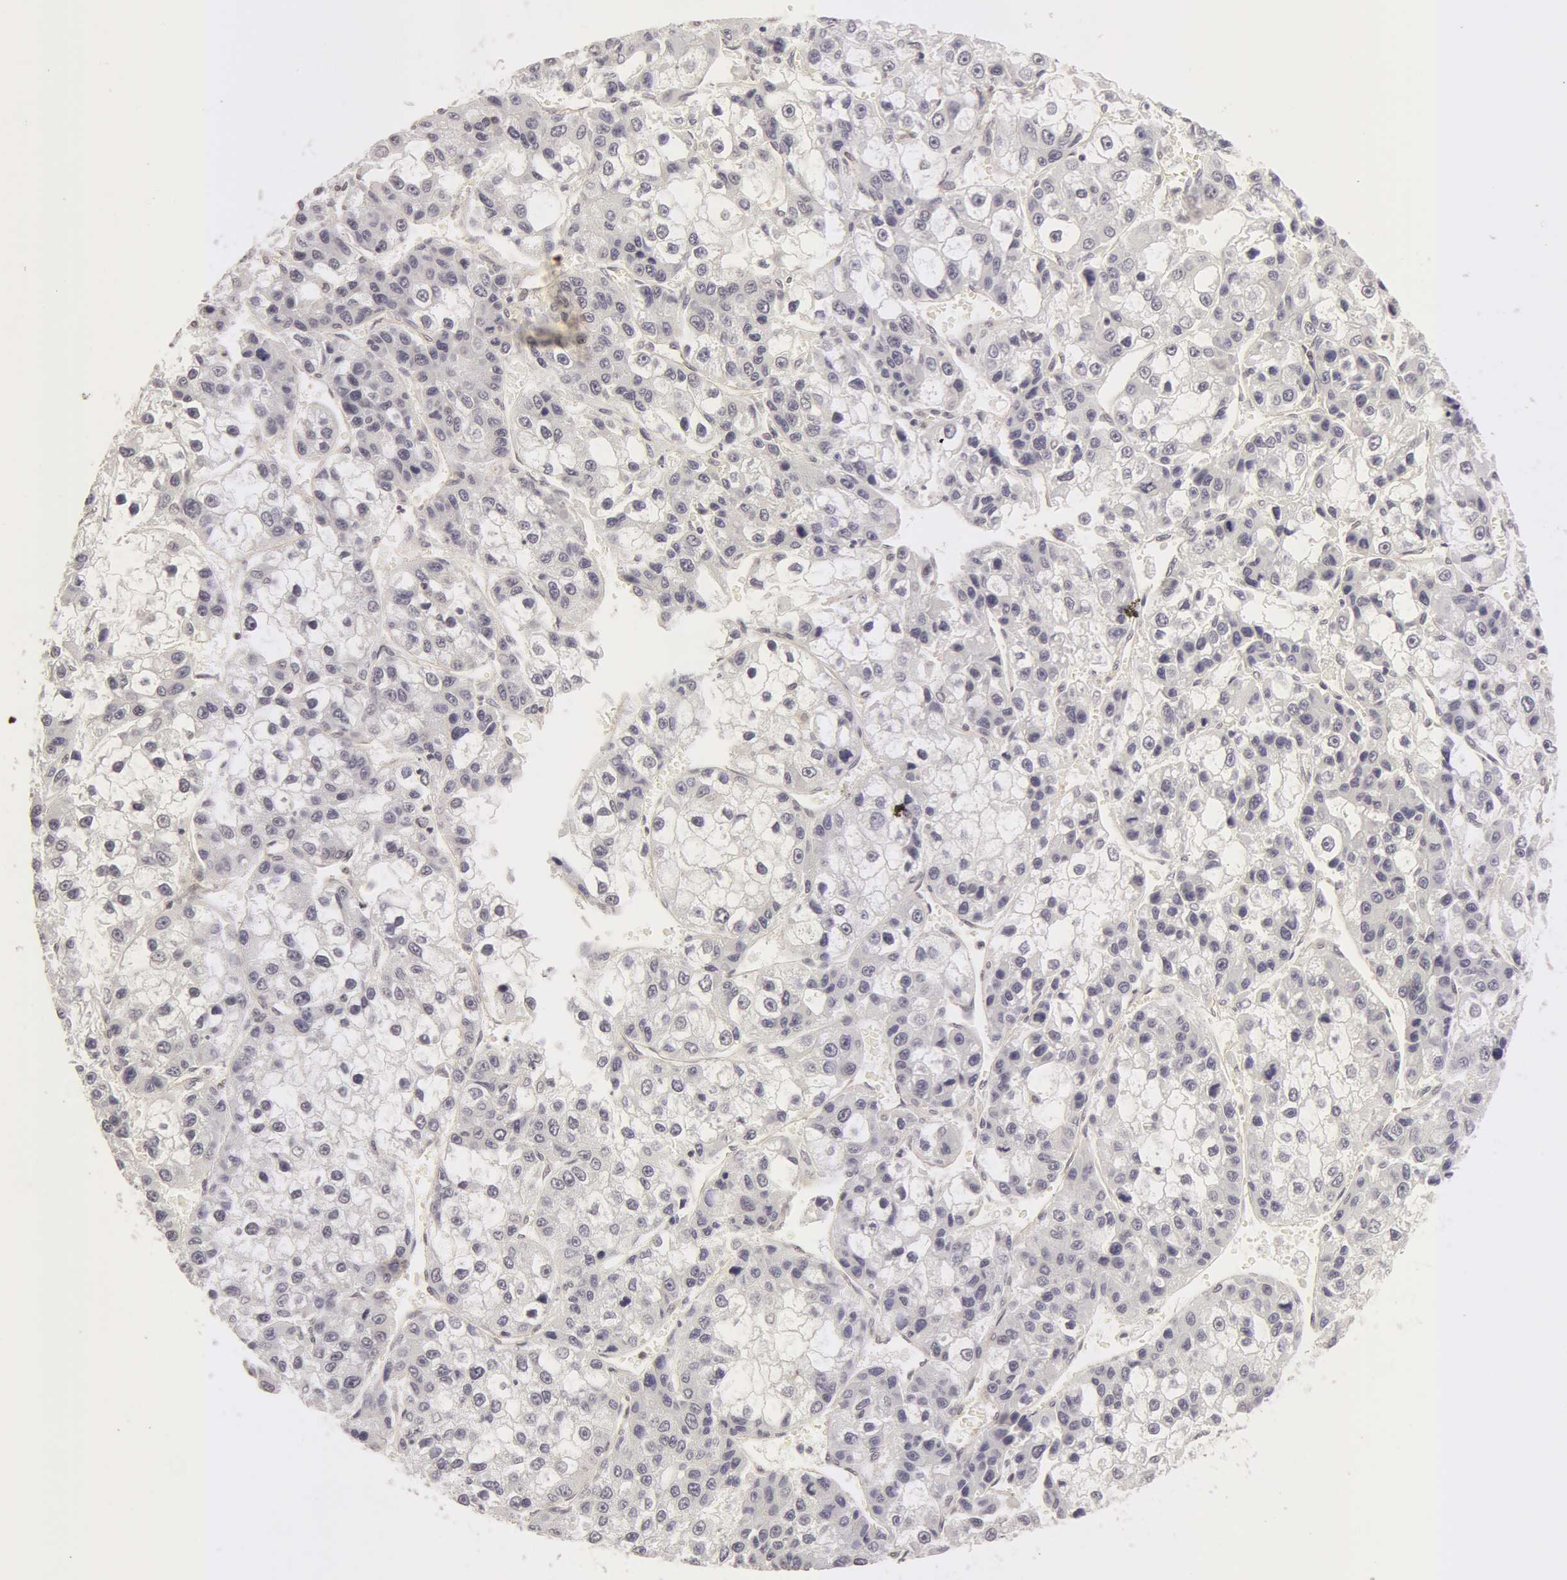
{"staining": {"intensity": "negative", "quantity": "none", "location": "none"}, "tissue": "liver cancer", "cell_type": "Tumor cells", "image_type": "cancer", "snomed": [{"axis": "morphology", "description": "Carcinoma, Hepatocellular, NOS"}, {"axis": "topography", "description": "Liver"}], "caption": "Human liver cancer (hepatocellular carcinoma) stained for a protein using immunohistochemistry (IHC) demonstrates no positivity in tumor cells.", "gene": "ADAM10", "patient": {"sex": "female", "age": 66}}